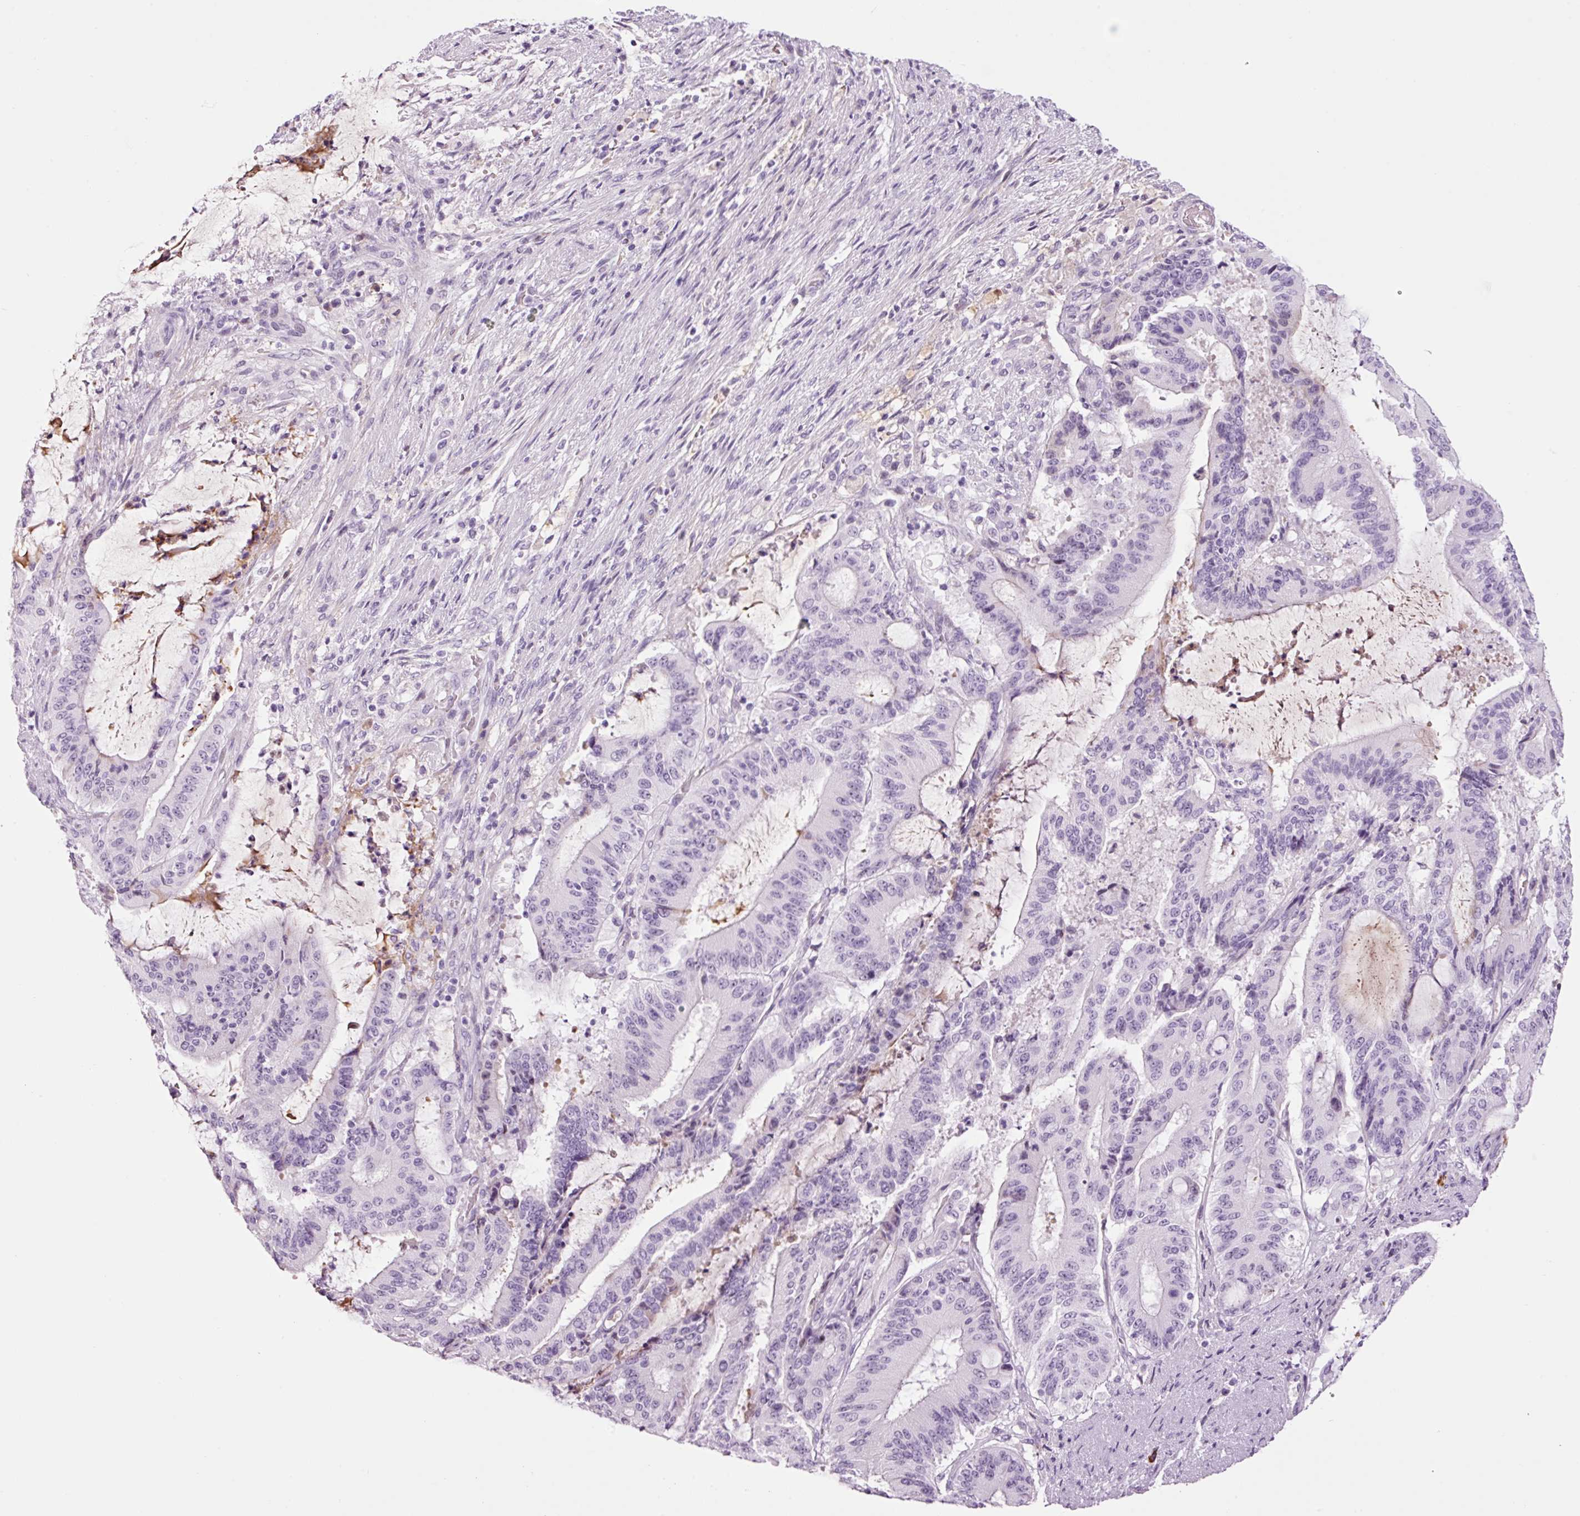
{"staining": {"intensity": "negative", "quantity": "none", "location": "none"}, "tissue": "liver cancer", "cell_type": "Tumor cells", "image_type": "cancer", "snomed": [{"axis": "morphology", "description": "Normal tissue, NOS"}, {"axis": "morphology", "description": "Cholangiocarcinoma"}, {"axis": "topography", "description": "Liver"}, {"axis": "topography", "description": "Peripheral nerve tissue"}], "caption": "Tumor cells show no significant protein positivity in cholangiocarcinoma (liver).", "gene": "KLF1", "patient": {"sex": "female", "age": 73}}